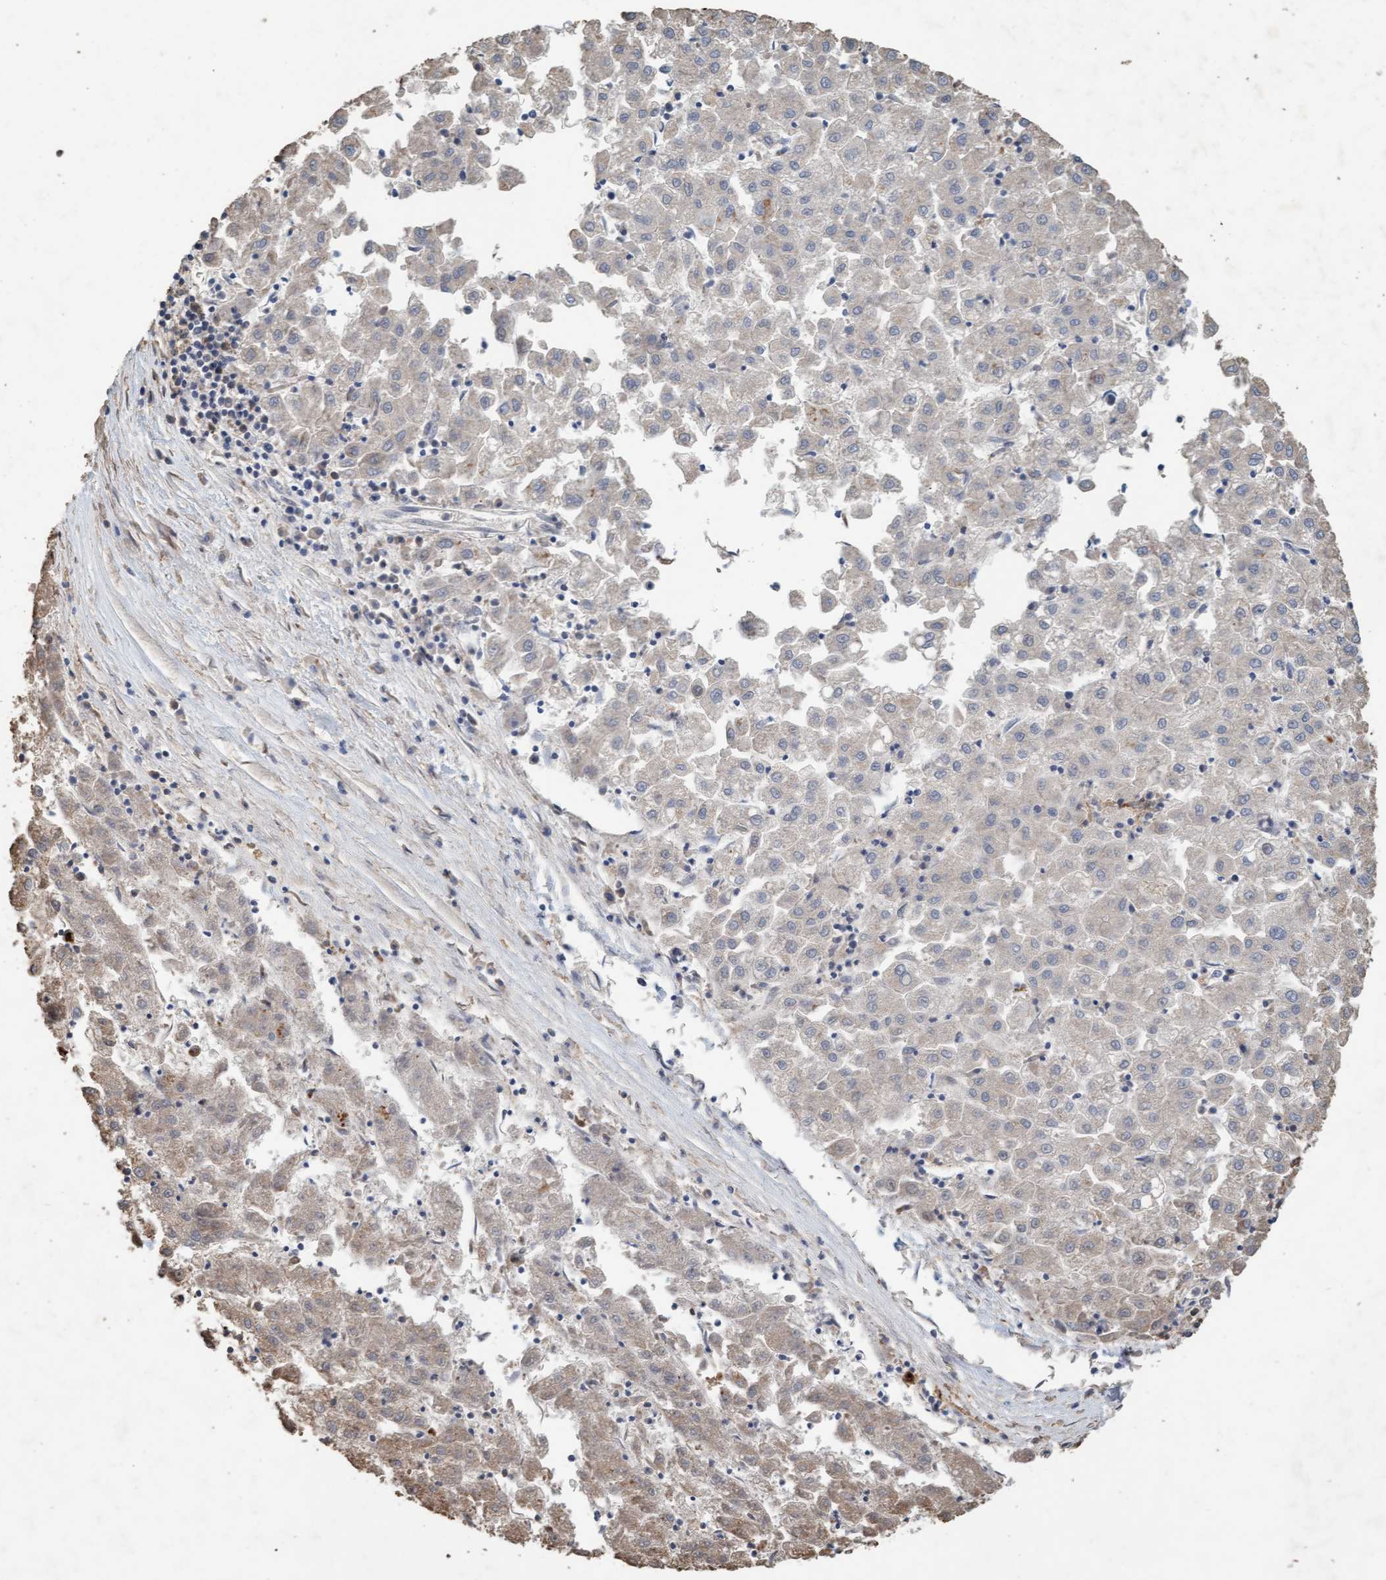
{"staining": {"intensity": "negative", "quantity": "none", "location": "none"}, "tissue": "liver cancer", "cell_type": "Tumor cells", "image_type": "cancer", "snomed": [{"axis": "morphology", "description": "Carcinoma, Hepatocellular, NOS"}, {"axis": "topography", "description": "Liver"}], "caption": "Immunohistochemical staining of liver cancer (hepatocellular carcinoma) reveals no significant expression in tumor cells.", "gene": "LONRF1", "patient": {"sex": "male", "age": 72}}